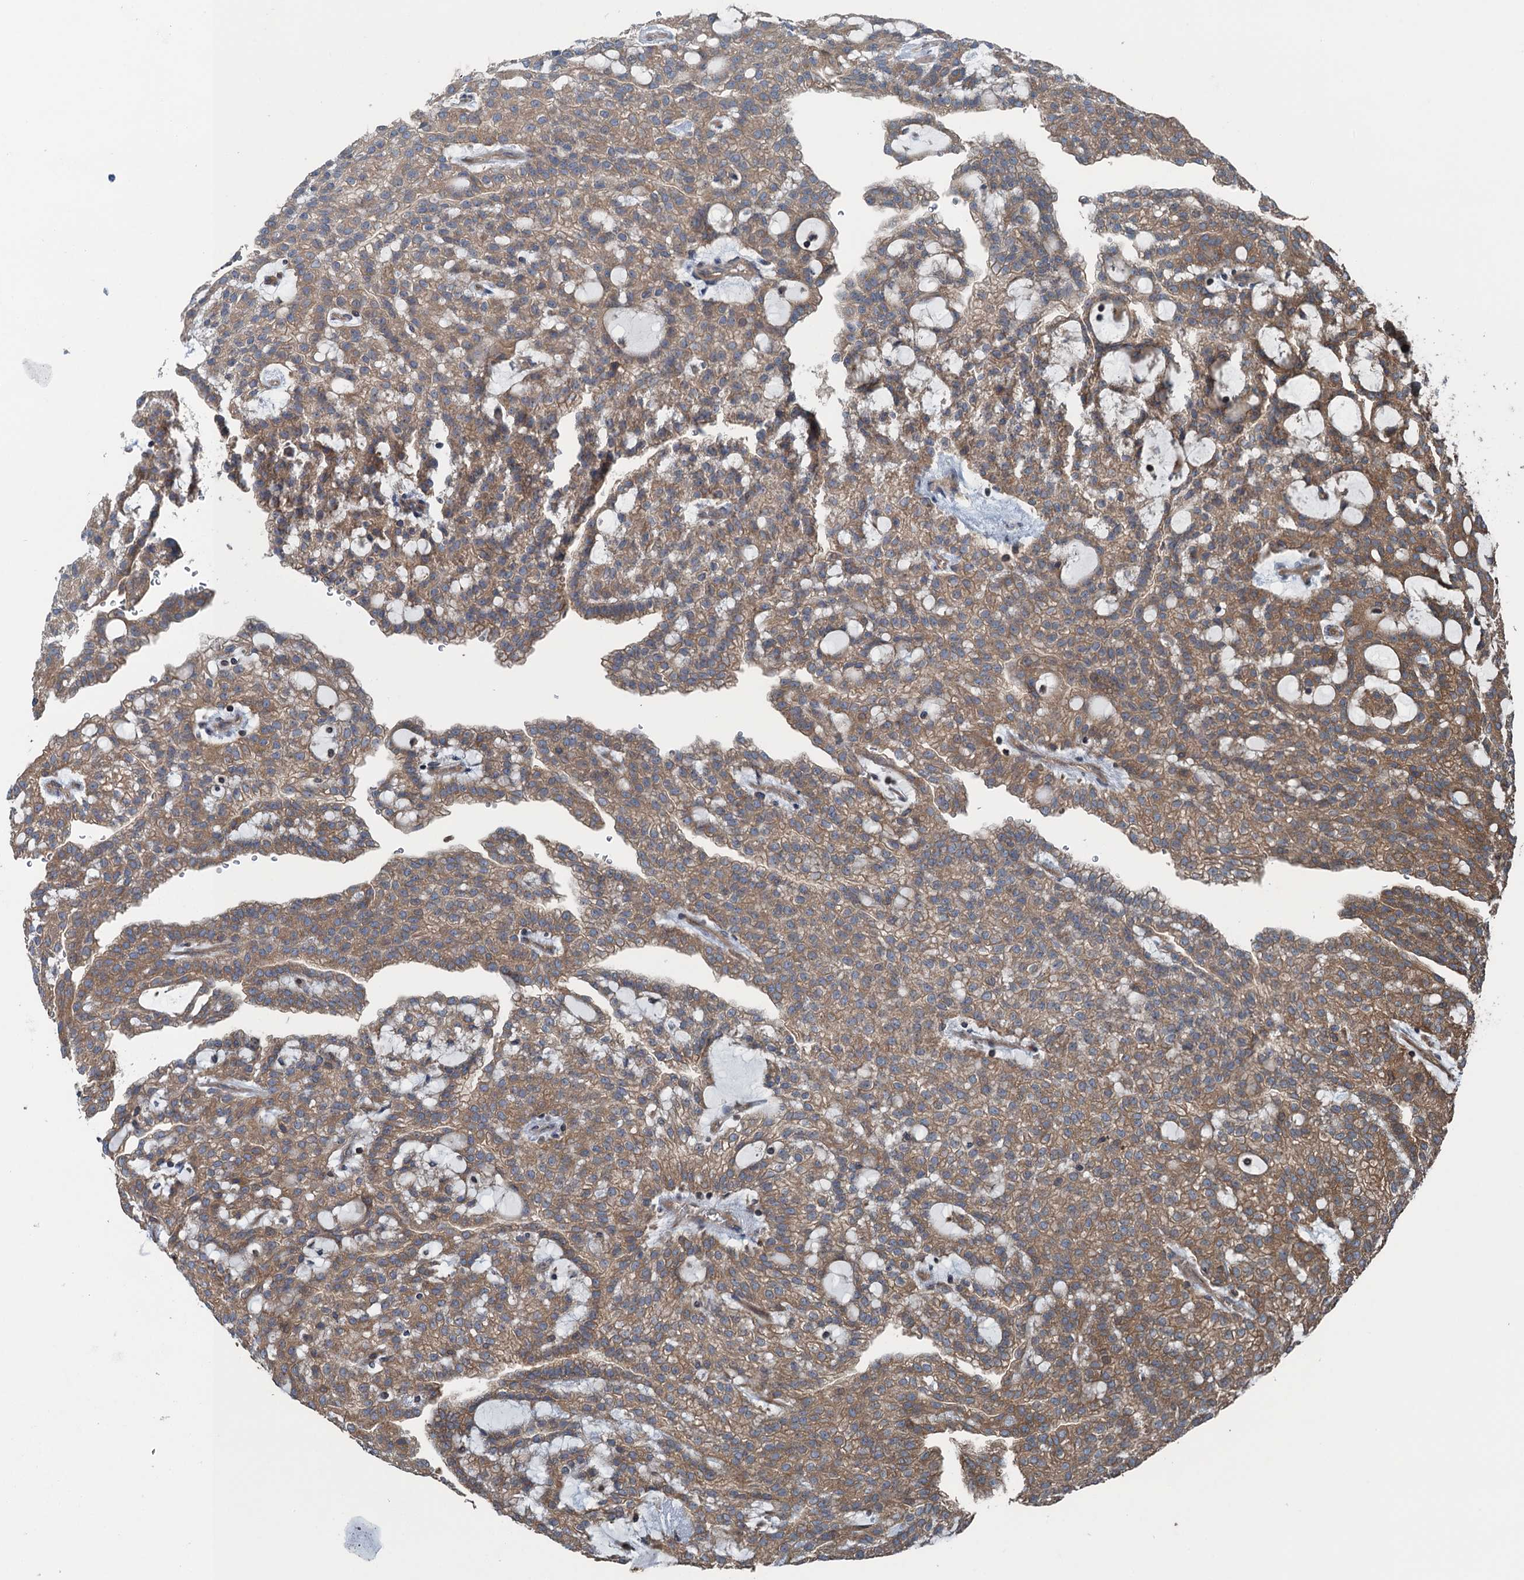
{"staining": {"intensity": "moderate", "quantity": ">75%", "location": "cytoplasmic/membranous"}, "tissue": "renal cancer", "cell_type": "Tumor cells", "image_type": "cancer", "snomed": [{"axis": "morphology", "description": "Adenocarcinoma, NOS"}, {"axis": "topography", "description": "Kidney"}], "caption": "DAB (3,3'-diaminobenzidine) immunohistochemical staining of human adenocarcinoma (renal) shows moderate cytoplasmic/membranous protein staining in approximately >75% of tumor cells. Nuclei are stained in blue.", "gene": "TRAPPC8", "patient": {"sex": "male", "age": 63}}